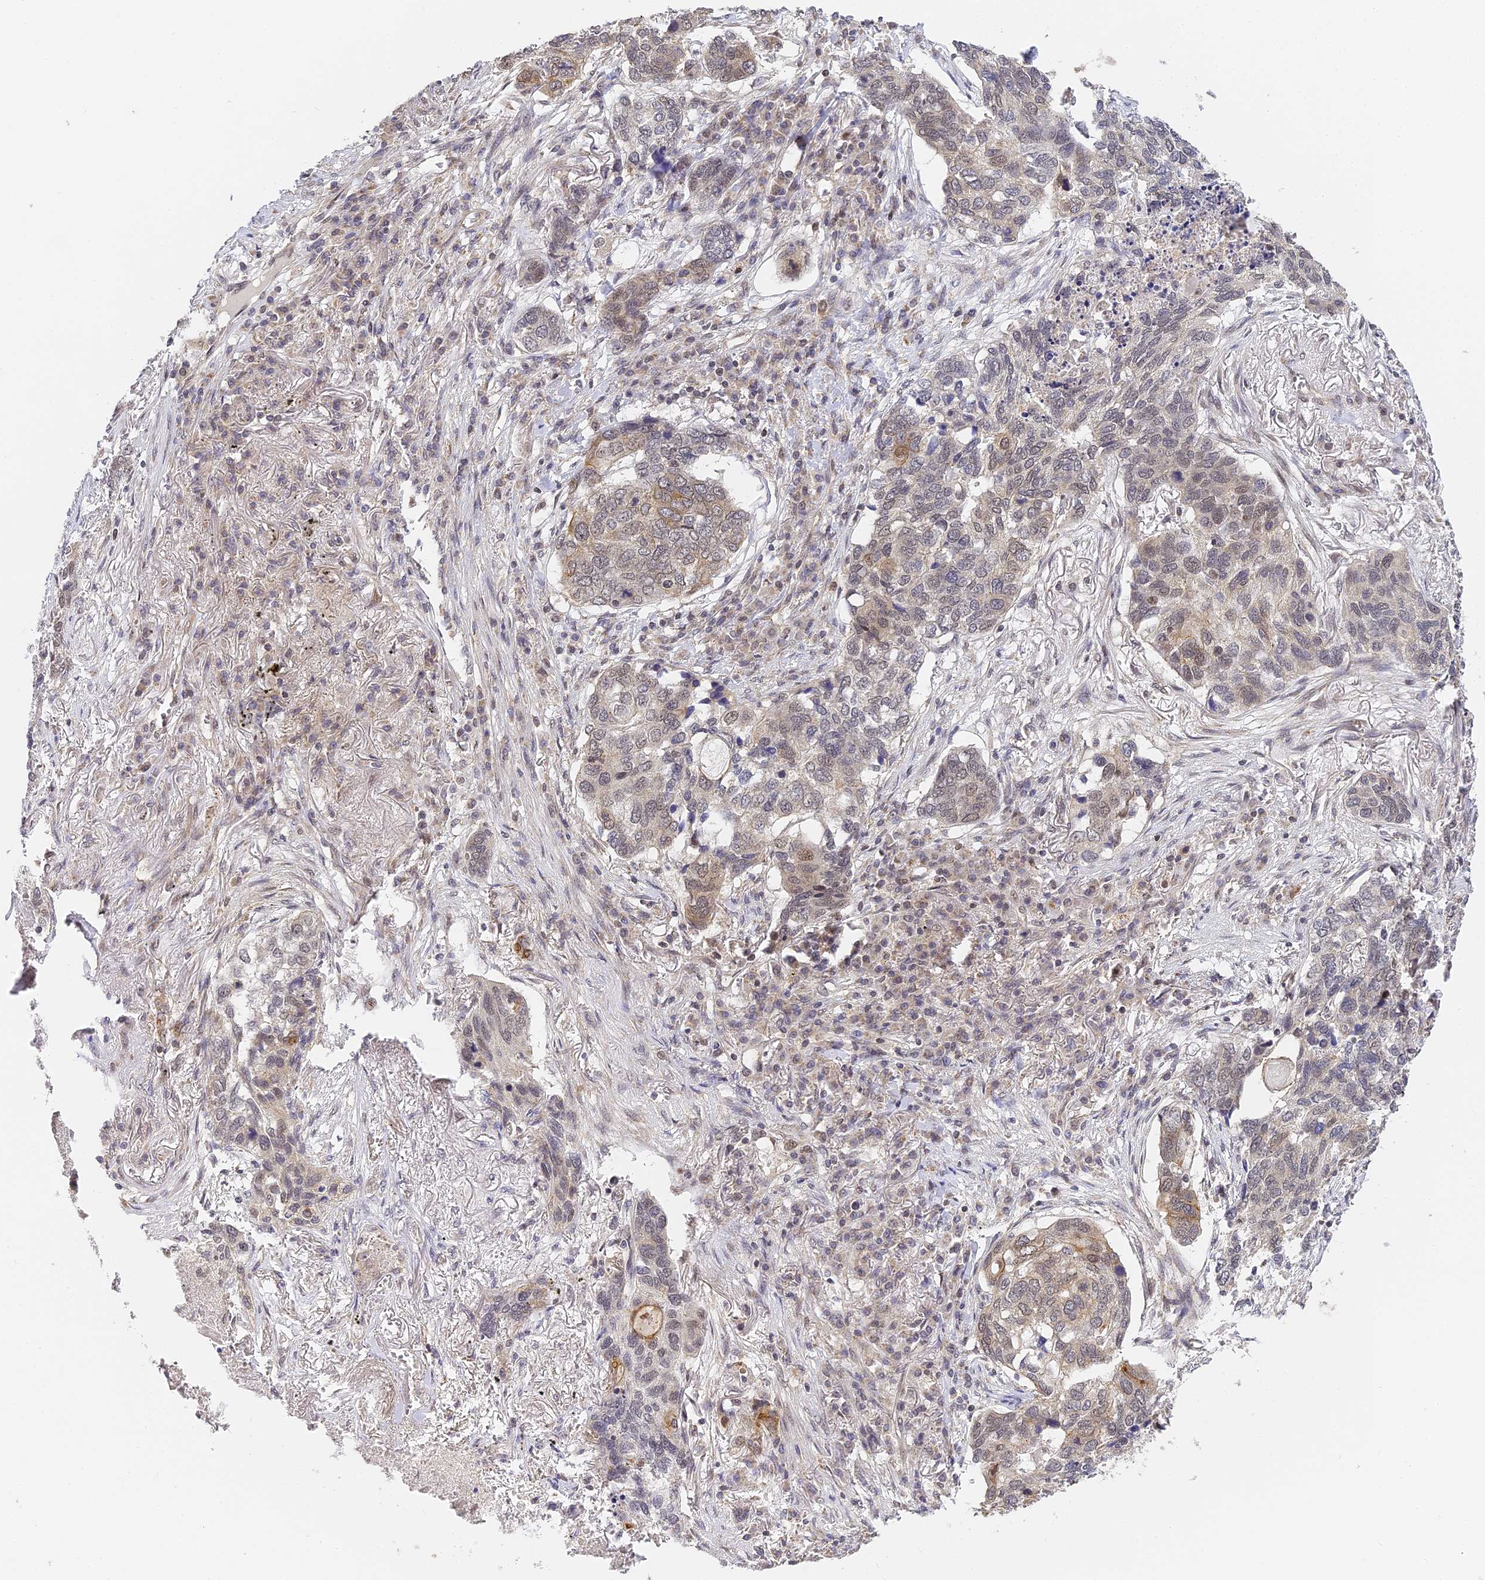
{"staining": {"intensity": "weak", "quantity": "25%-75%", "location": "cytoplasmic/membranous,nuclear"}, "tissue": "lung cancer", "cell_type": "Tumor cells", "image_type": "cancer", "snomed": [{"axis": "morphology", "description": "Squamous cell carcinoma, NOS"}, {"axis": "topography", "description": "Lung"}], "caption": "Immunohistochemistry (IHC) (DAB) staining of human squamous cell carcinoma (lung) reveals weak cytoplasmic/membranous and nuclear protein positivity in approximately 25%-75% of tumor cells.", "gene": "DNAAF10", "patient": {"sex": "female", "age": 63}}